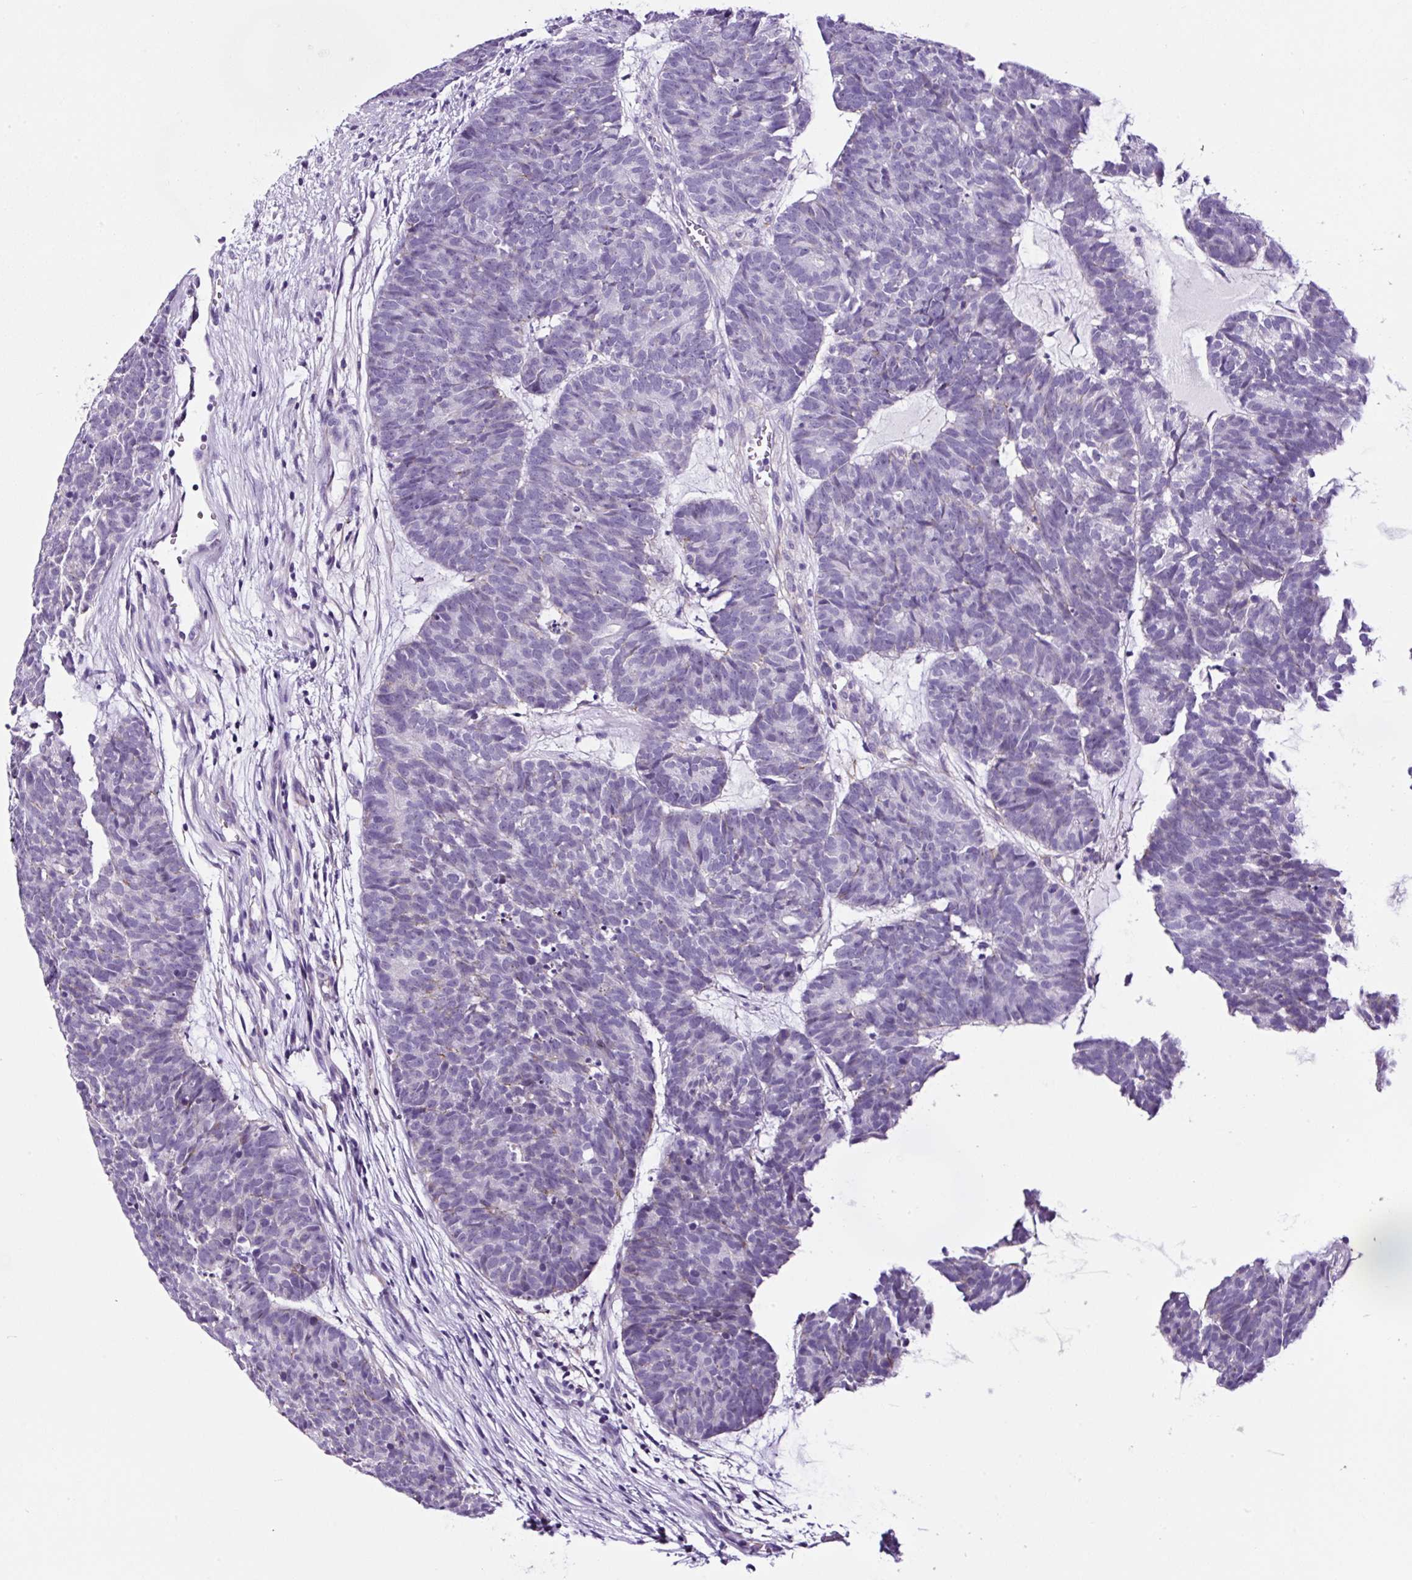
{"staining": {"intensity": "negative", "quantity": "none", "location": "none"}, "tissue": "head and neck cancer", "cell_type": "Tumor cells", "image_type": "cancer", "snomed": [{"axis": "morphology", "description": "Adenocarcinoma, NOS"}, {"axis": "topography", "description": "Head-Neck"}], "caption": "There is no significant expression in tumor cells of head and neck cancer.", "gene": "TAFA3", "patient": {"sex": "female", "age": 81}}